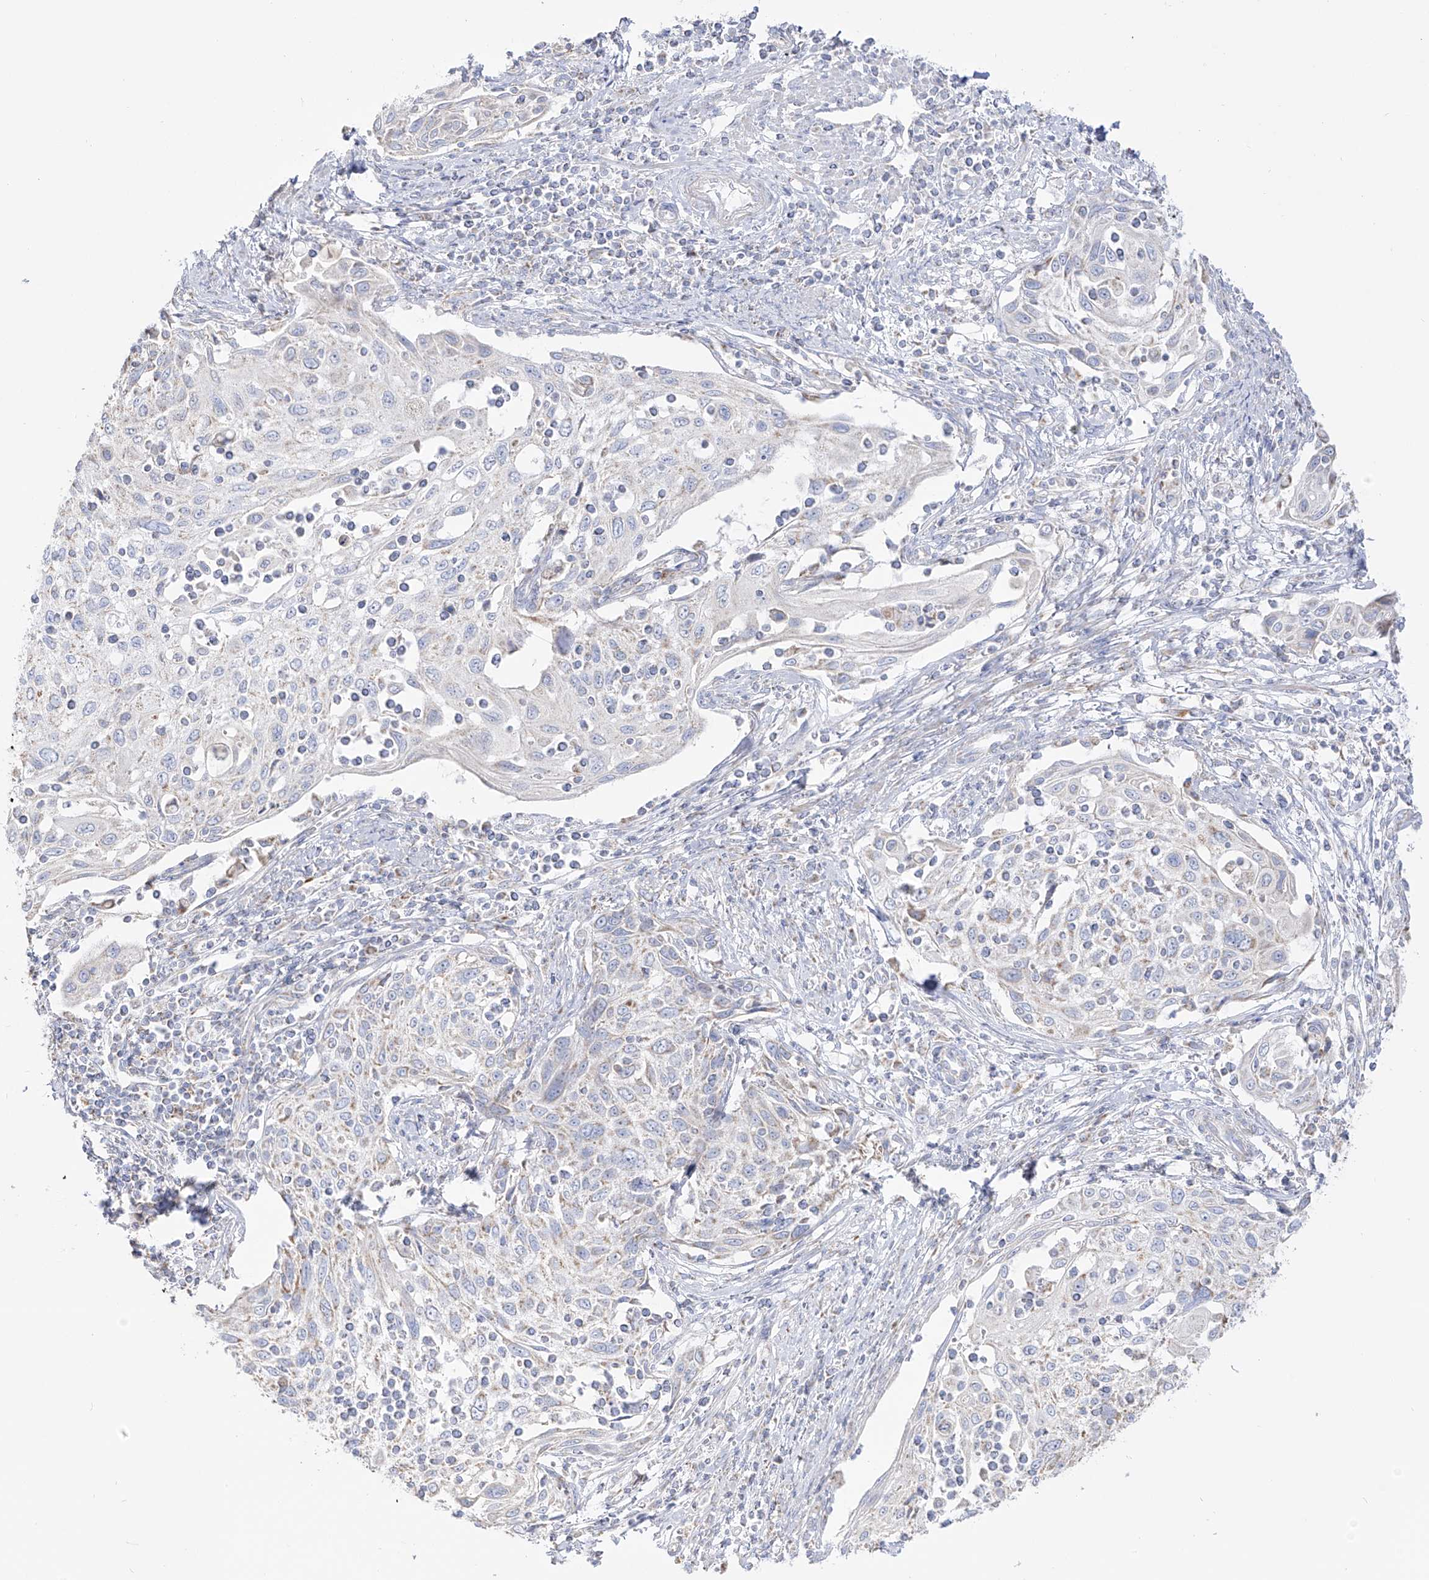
{"staining": {"intensity": "weak", "quantity": "<25%", "location": "cytoplasmic/membranous"}, "tissue": "cervical cancer", "cell_type": "Tumor cells", "image_type": "cancer", "snomed": [{"axis": "morphology", "description": "Squamous cell carcinoma, NOS"}, {"axis": "topography", "description": "Cervix"}], "caption": "Immunohistochemistry micrograph of cervical cancer stained for a protein (brown), which demonstrates no staining in tumor cells.", "gene": "RCHY1", "patient": {"sex": "female", "age": 70}}